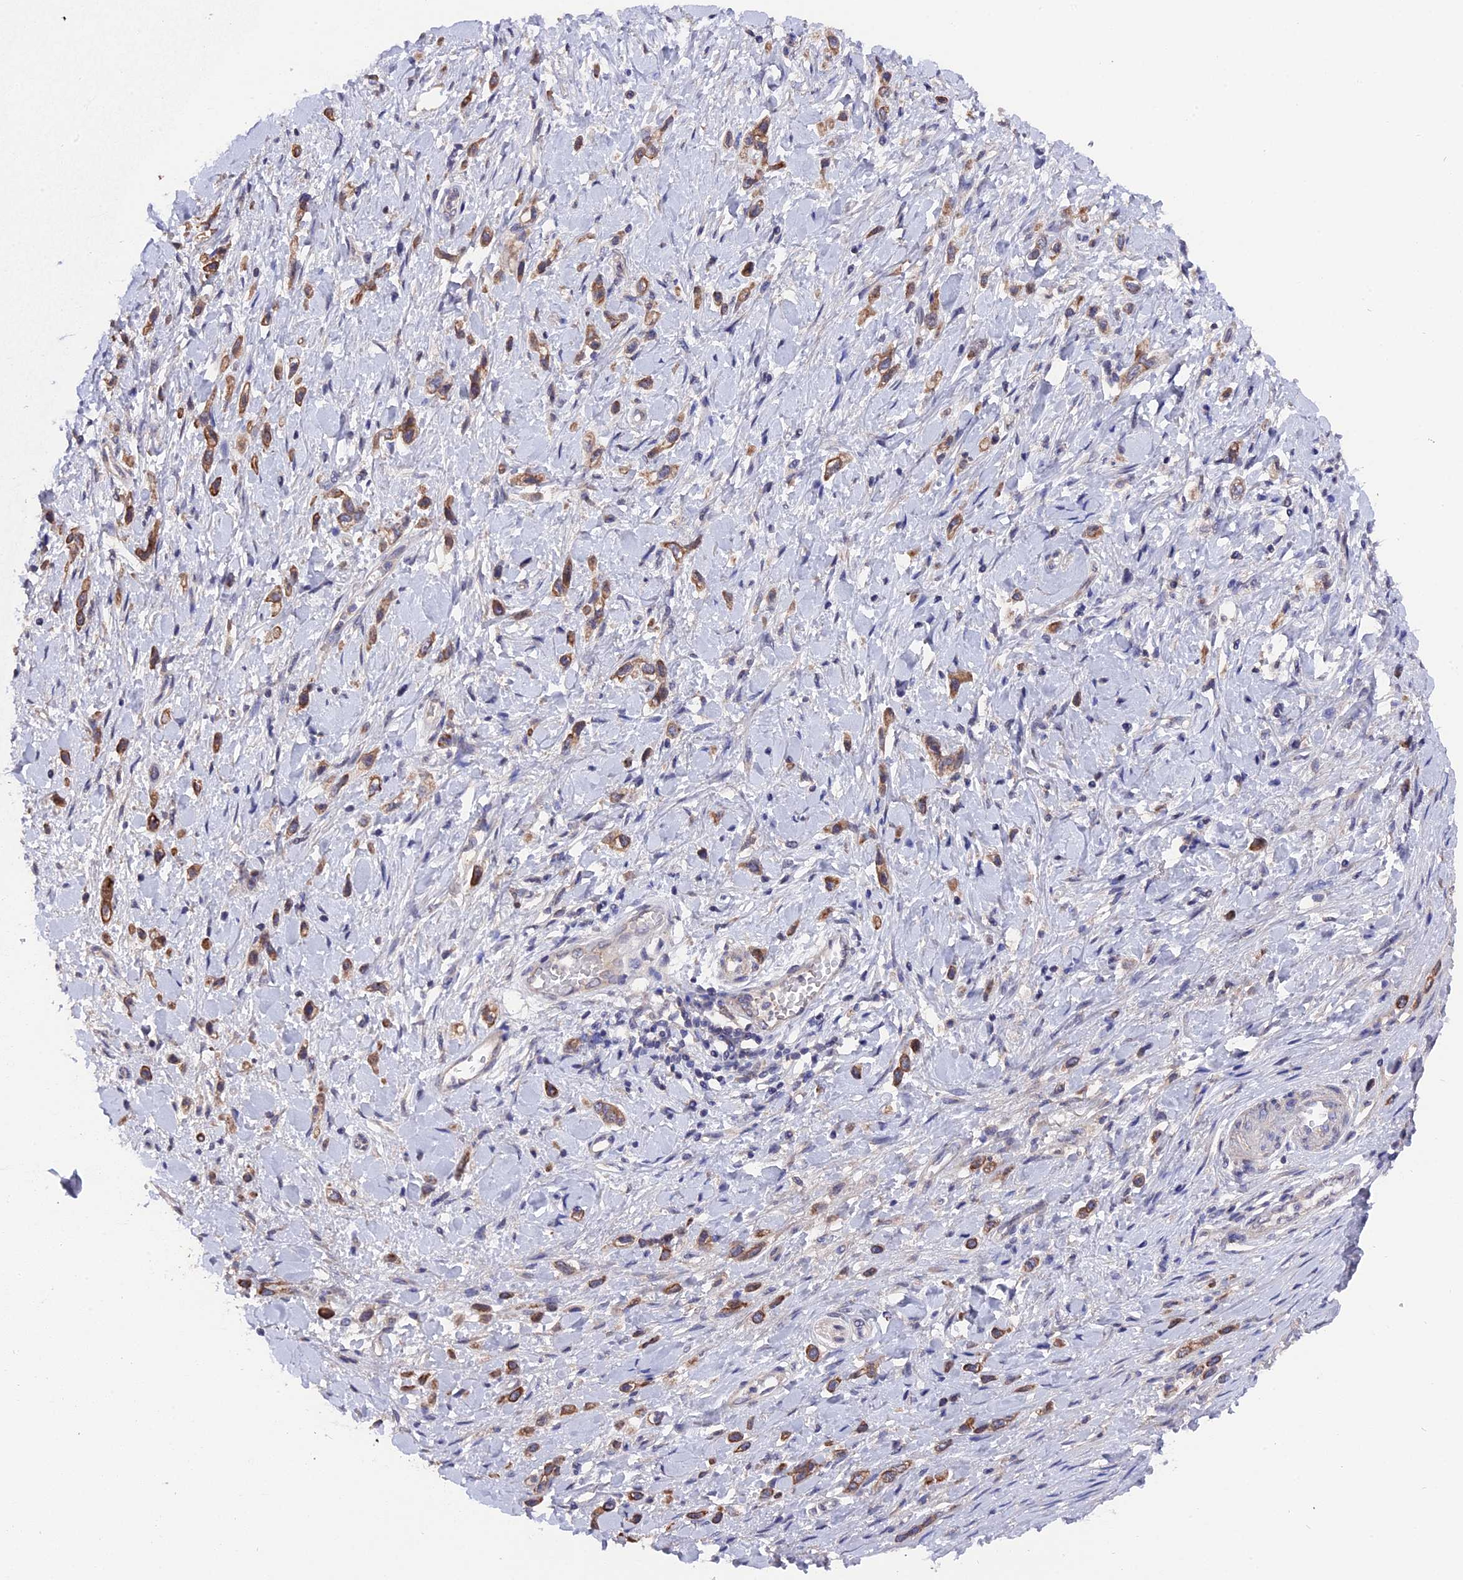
{"staining": {"intensity": "moderate", "quantity": ">75%", "location": "cytoplasmic/membranous"}, "tissue": "stomach cancer", "cell_type": "Tumor cells", "image_type": "cancer", "snomed": [{"axis": "morphology", "description": "Adenocarcinoma, NOS"}, {"axis": "topography", "description": "Stomach"}], "caption": "An image of stomach cancer stained for a protein shows moderate cytoplasmic/membranous brown staining in tumor cells.", "gene": "ZCCHC2", "patient": {"sex": "female", "age": 65}}